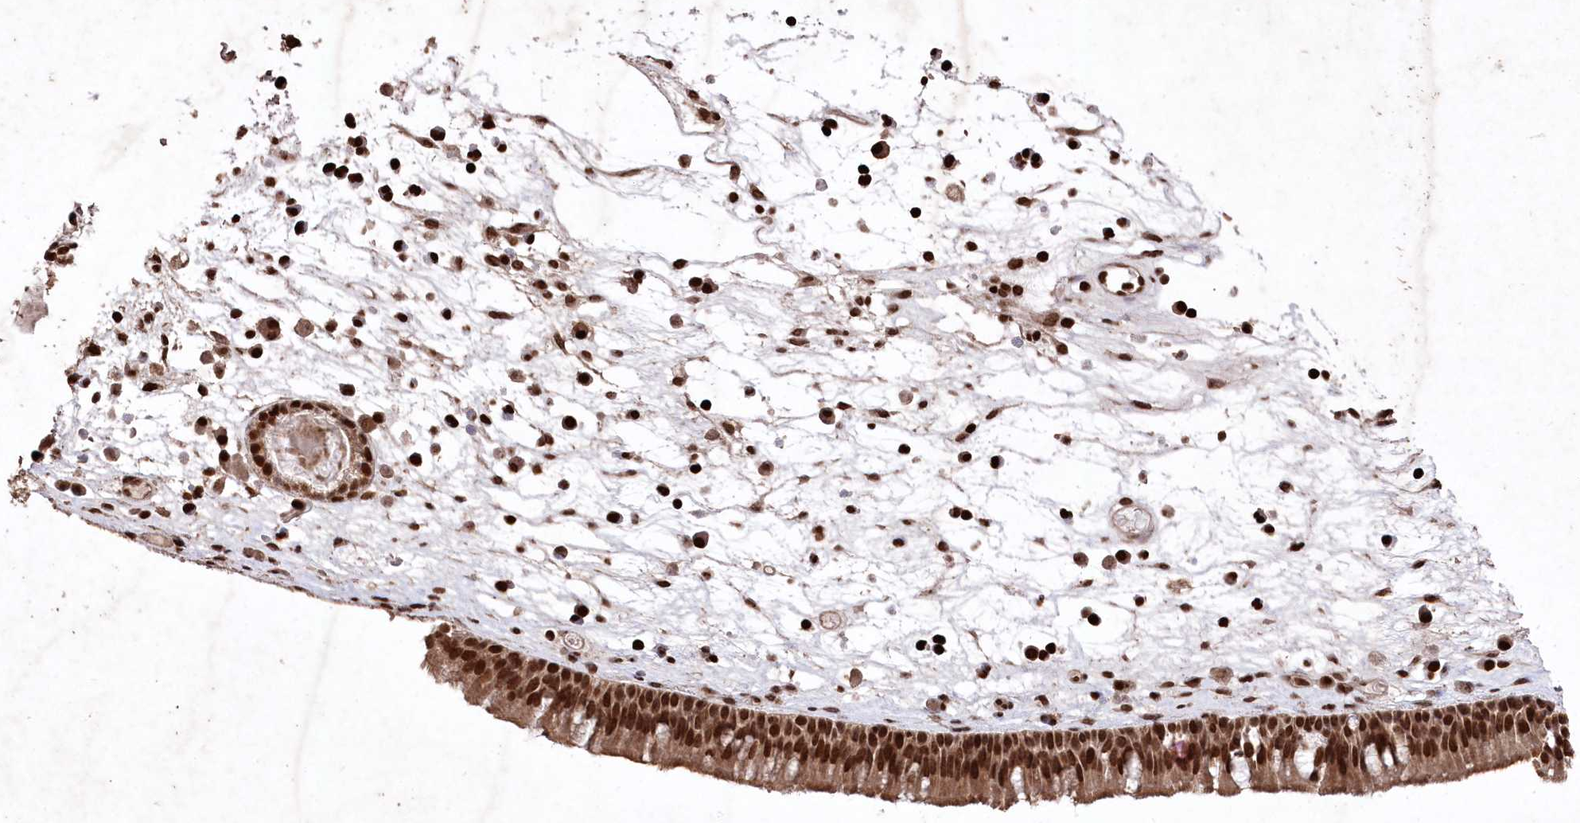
{"staining": {"intensity": "strong", "quantity": ">75%", "location": "cytoplasmic/membranous,nuclear"}, "tissue": "nasopharynx", "cell_type": "Respiratory epithelial cells", "image_type": "normal", "snomed": [{"axis": "morphology", "description": "Normal tissue, NOS"}, {"axis": "morphology", "description": "Inflammation, NOS"}, {"axis": "morphology", "description": "Malignant melanoma, Metastatic site"}, {"axis": "topography", "description": "Nasopharynx"}], "caption": "Human nasopharynx stained with a brown dye demonstrates strong cytoplasmic/membranous,nuclear positive expression in about >75% of respiratory epithelial cells.", "gene": "CCSER2", "patient": {"sex": "male", "age": 70}}